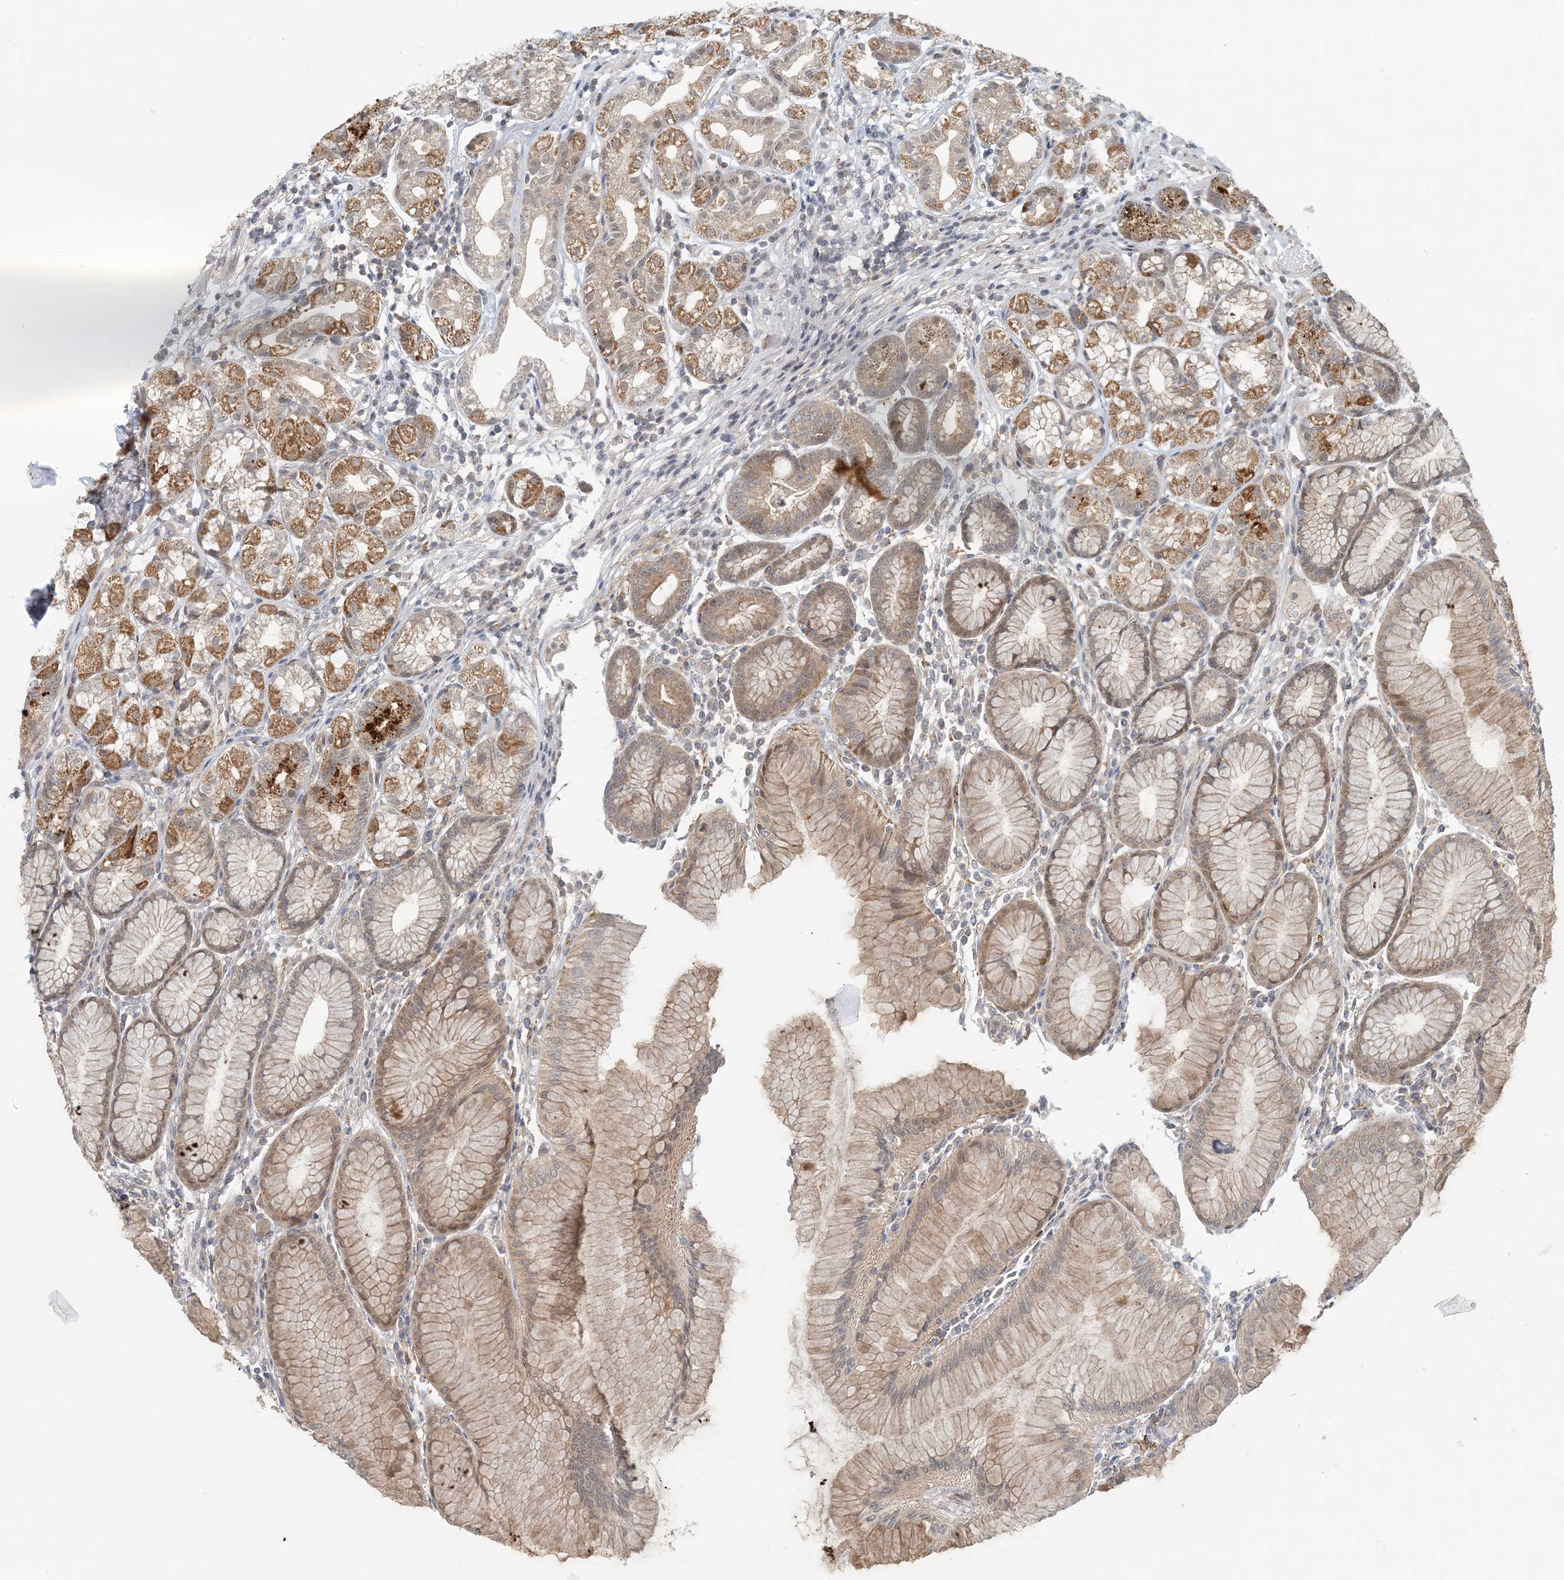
{"staining": {"intensity": "moderate", "quantity": ">75%", "location": "cytoplasmic/membranous"}, "tissue": "stomach", "cell_type": "Glandular cells", "image_type": "normal", "snomed": [{"axis": "morphology", "description": "Normal tissue, NOS"}, {"axis": "topography", "description": "Stomach"}], "caption": "Immunohistochemical staining of normal human stomach reveals >75% levels of moderate cytoplasmic/membranous protein staining in approximately >75% of glandular cells.", "gene": "OBI1", "patient": {"sex": "female", "age": 57}}